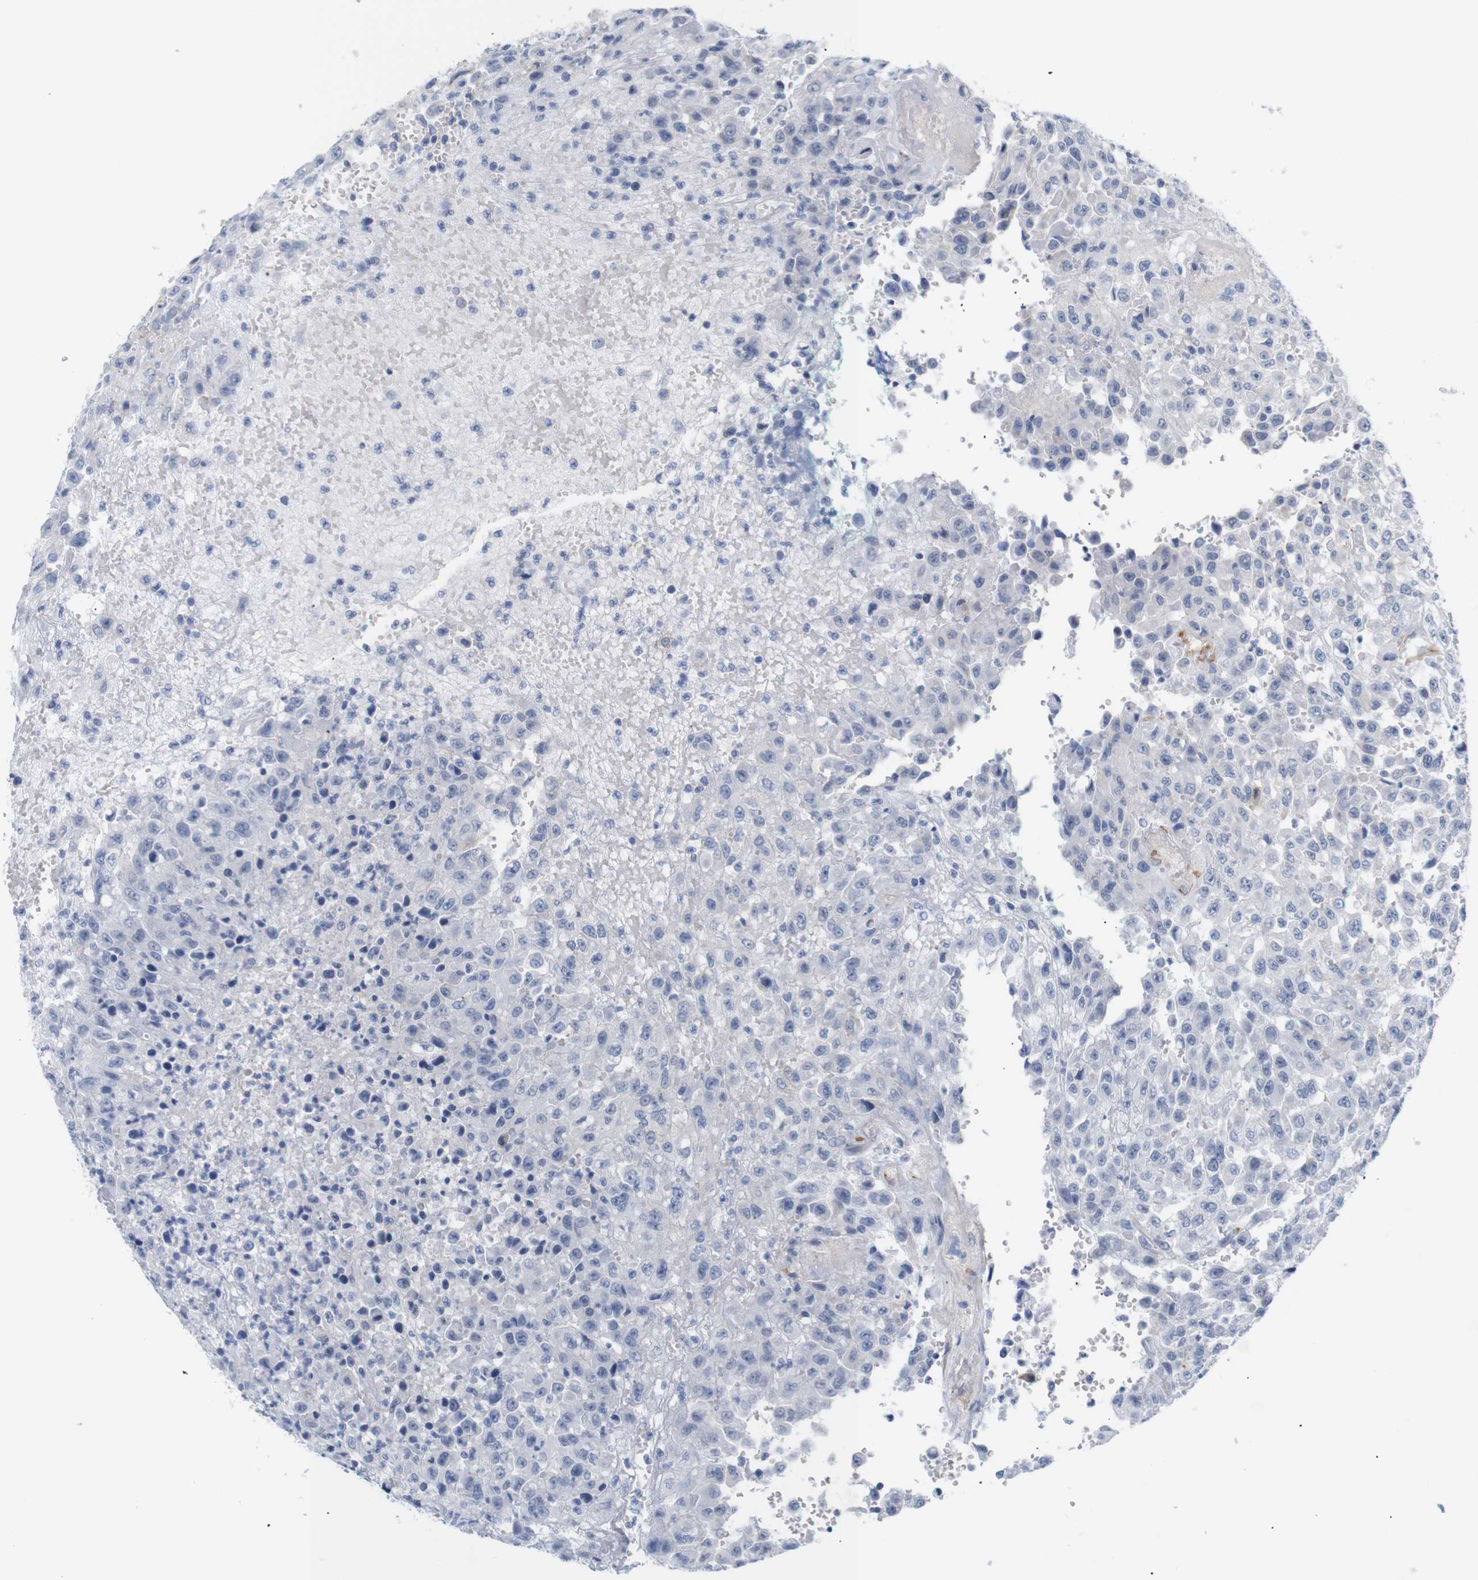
{"staining": {"intensity": "negative", "quantity": "none", "location": "none"}, "tissue": "urothelial cancer", "cell_type": "Tumor cells", "image_type": "cancer", "snomed": [{"axis": "morphology", "description": "Urothelial carcinoma, High grade"}, {"axis": "topography", "description": "Urinary bladder"}], "caption": "Immunohistochemistry image of neoplastic tissue: urothelial cancer stained with DAB shows no significant protein expression in tumor cells.", "gene": "STMN3", "patient": {"sex": "male", "age": 46}}